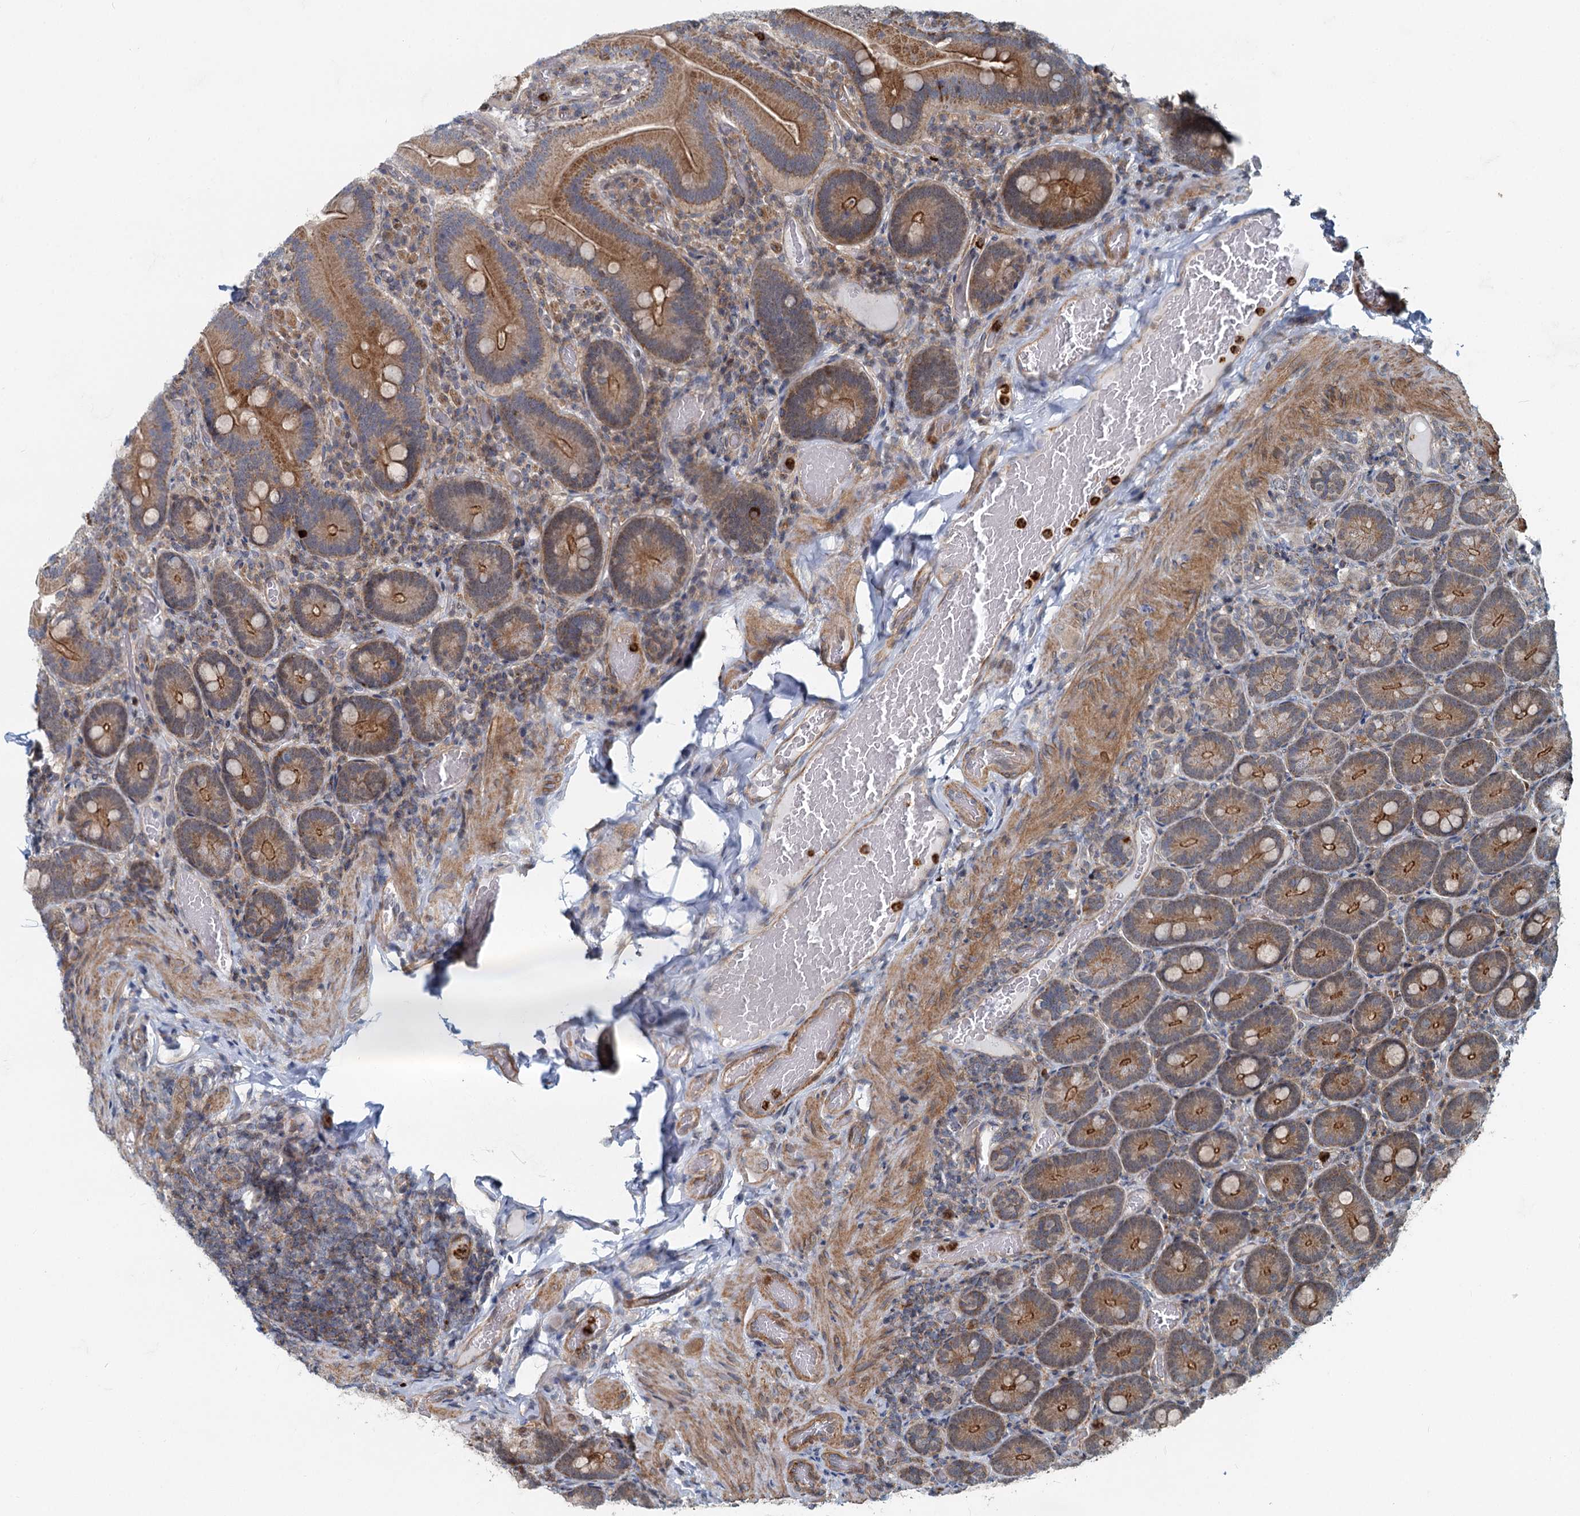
{"staining": {"intensity": "moderate", "quantity": ">75%", "location": "cytoplasmic/membranous"}, "tissue": "duodenum", "cell_type": "Glandular cells", "image_type": "normal", "snomed": [{"axis": "morphology", "description": "Normal tissue, NOS"}, {"axis": "topography", "description": "Duodenum"}], "caption": "Unremarkable duodenum was stained to show a protein in brown. There is medium levels of moderate cytoplasmic/membranous expression in approximately >75% of glandular cells. (DAB IHC, brown staining for protein, blue staining for nuclei).", "gene": "ADCY2", "patient": {"sex": "female", "age": 62}}